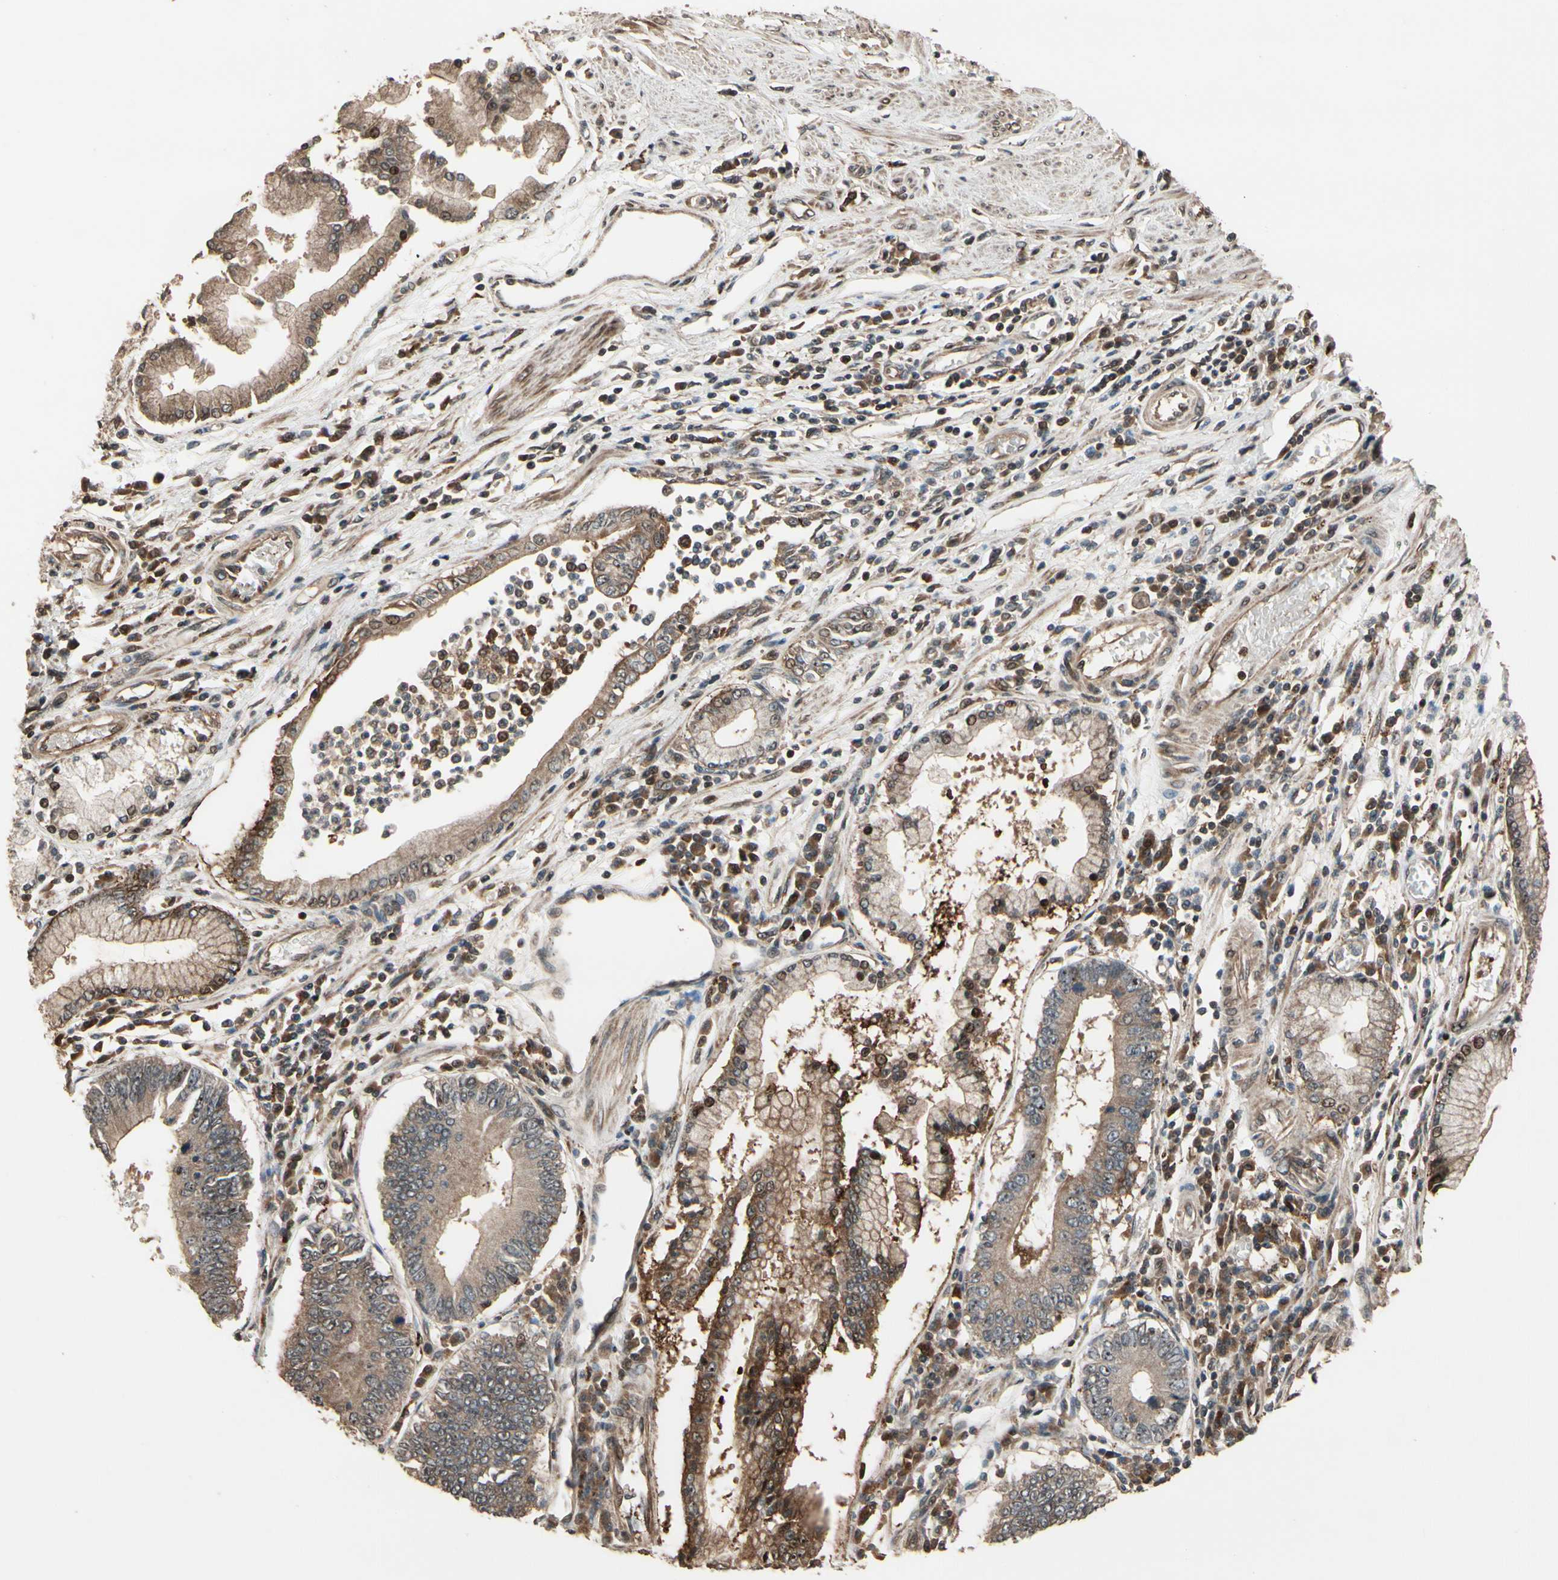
{"staining": {"intensity": "weak", "quantity": ">75%", "location": "cytoplasmic/membranous"}, "tissue": "stomach cancer", "cell_type": "Tumor cells", "image_type": "cancer", "snomed": [{"axis": "morphology", "description": "Adenocarcinoma, NOS"}, {"axis": "topography", "description": "Stomach"}], "caption": "The immunohistochemical stain highlights weak cytoplasmic/membranous staining in tumor cells of adenocarcinoma (stomach) tissue.", "gene": "CSF1R", "patient": {"sex": "male", "age": 59}}